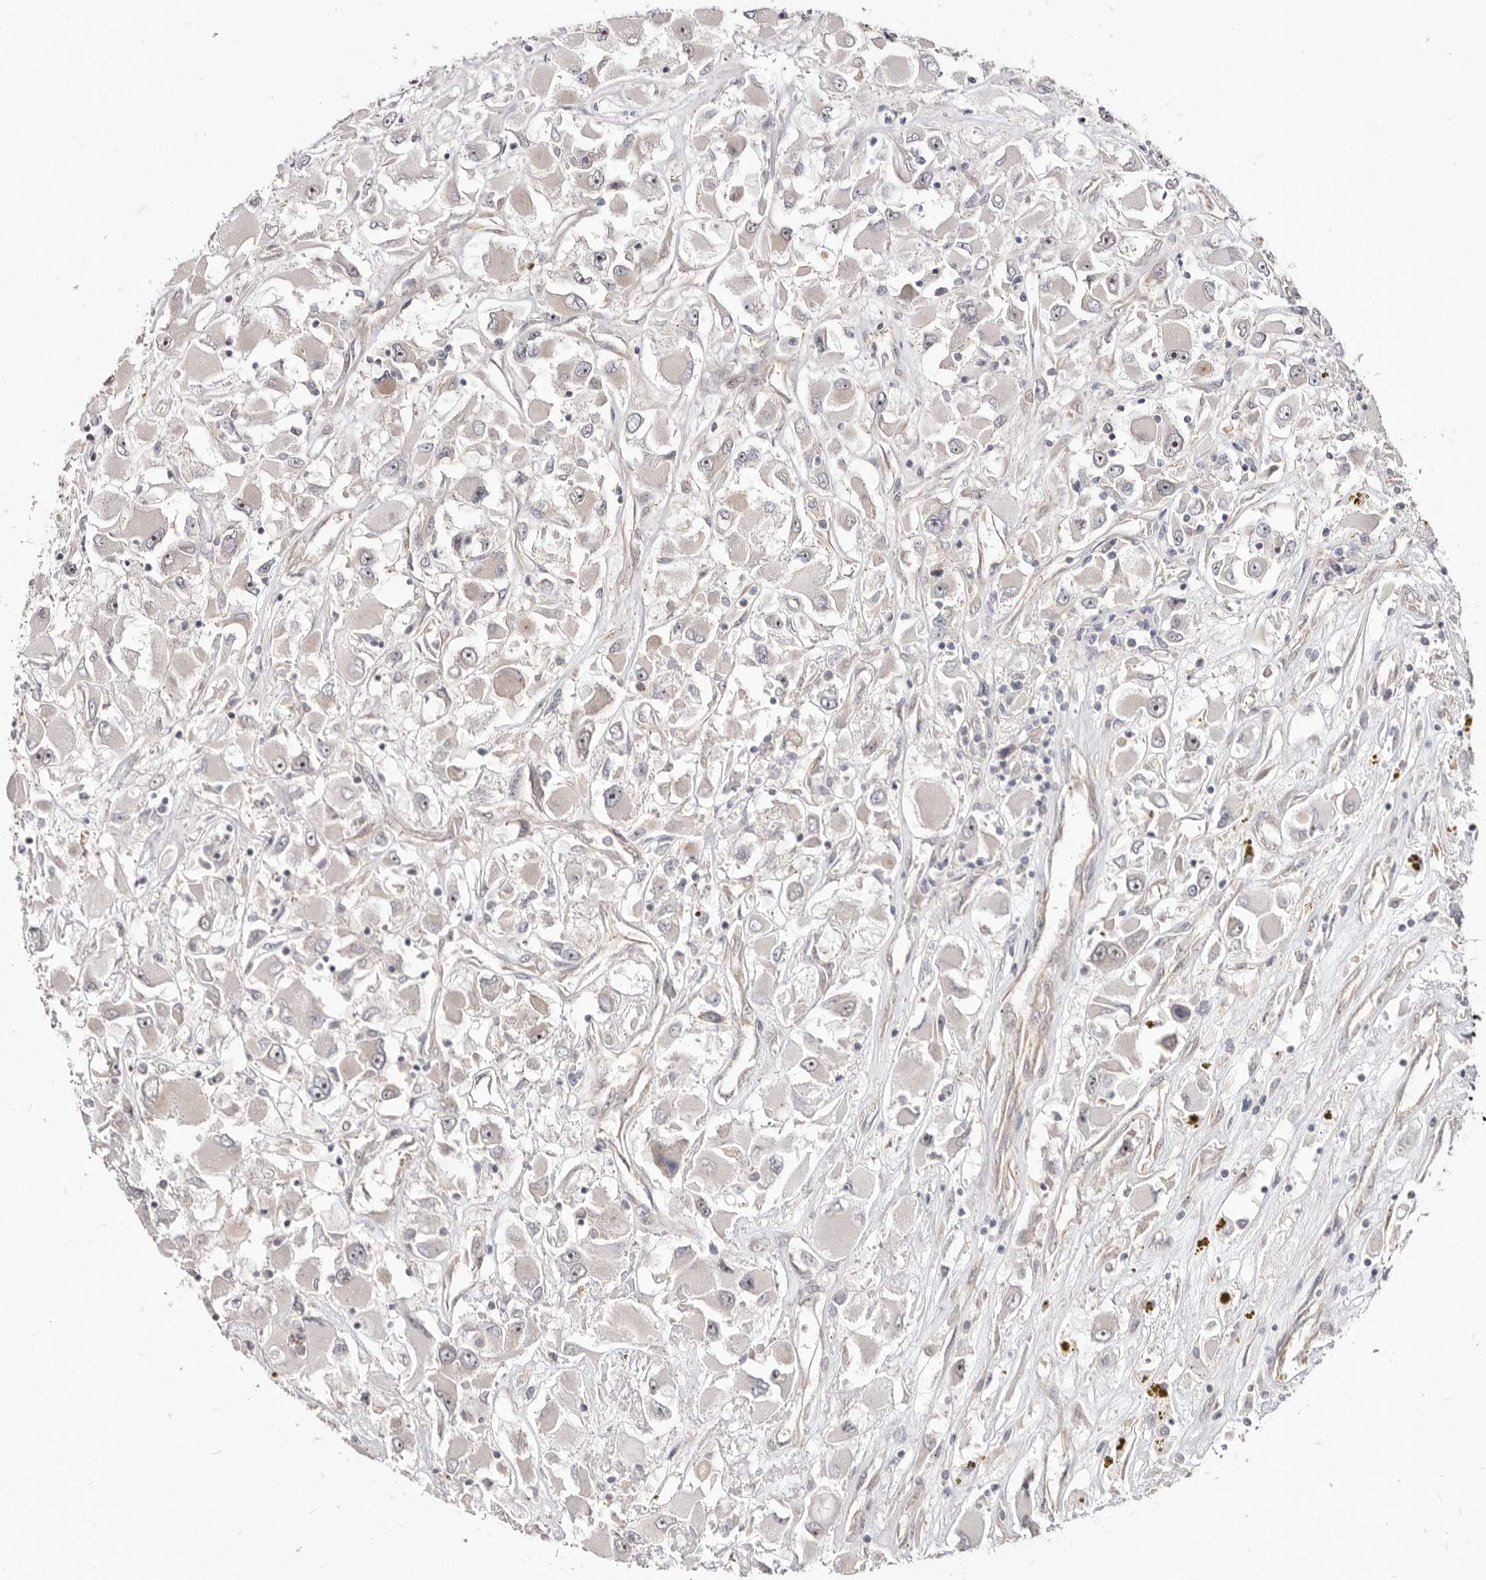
{"staining": {"intensity": "negative", "quantity": "none", "location": "none"}, "tissue": "renal cancer", "cell_type": "Tumor cells", "image_type": "cancer", "snomed": [{"axis": "morphology", "description": "Adenocarcinoma, NOS"}, {"axis": "topography", "description": "Kidney"}], "caption": "Renal cancer was stained to show a protein in brown. There is no significant staining in tumor cells.", "gene": "GPATCH4", "patient": {"sex": "female", "age": 52}}